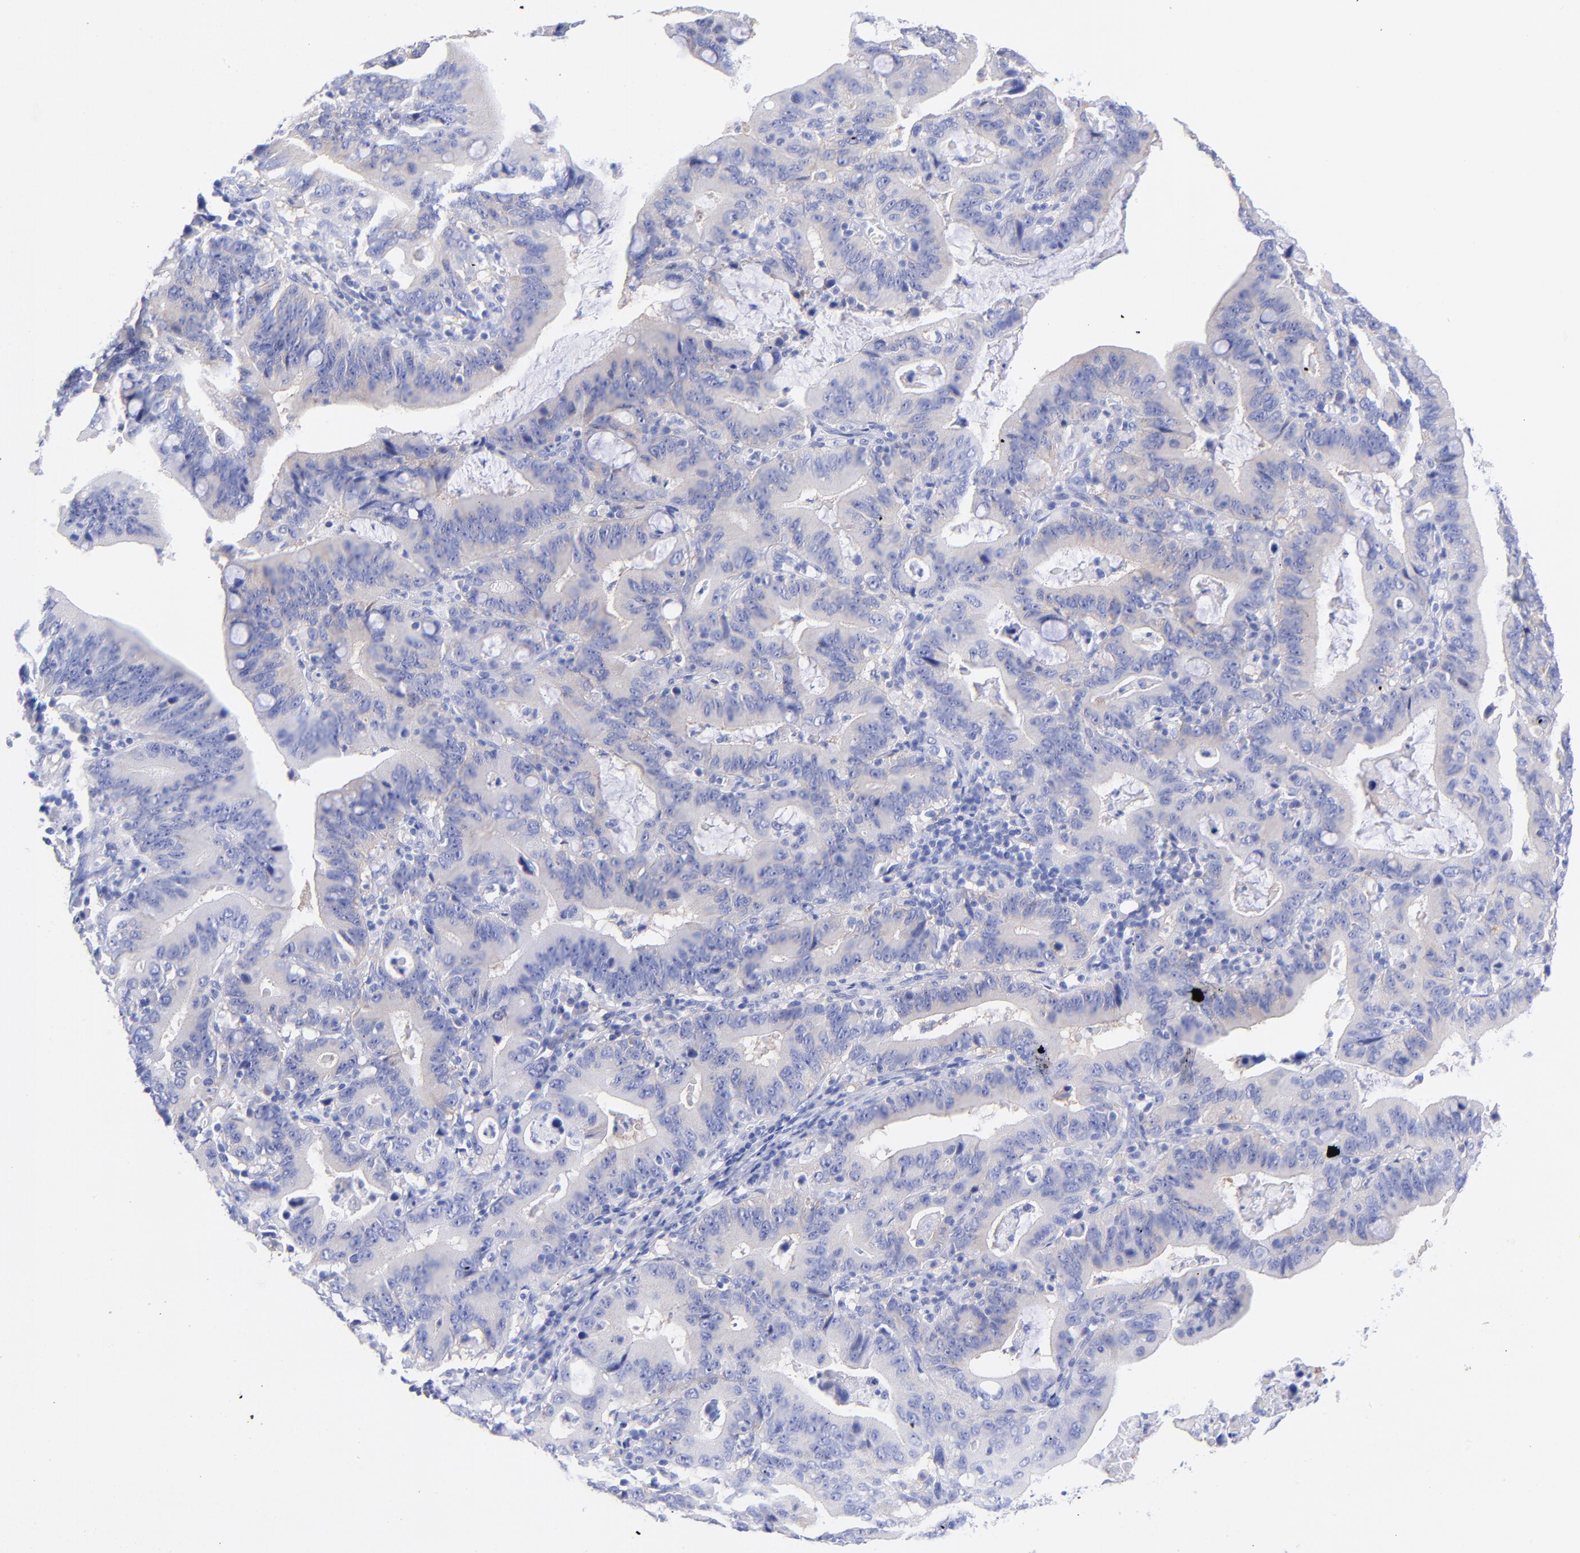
{"staining": {"intensity": "negative", "quantity": "none", "location": "none"}, "tissue": "stomach cancer", "cell_type": "Tumor cells", "image_type": "cancer", "snomed": [{"axis": "morphology", "description": "Adenocarcinoma, NOS"}, {"axis": "topography", "description": "Stomach, upper"}], "caption": "The IHC image has no significant positivity in tumor cells of adenocarcinoma (stomach) tissue.", "gene": "GPHN", "patient": {"sex": "male", "age": 63}}